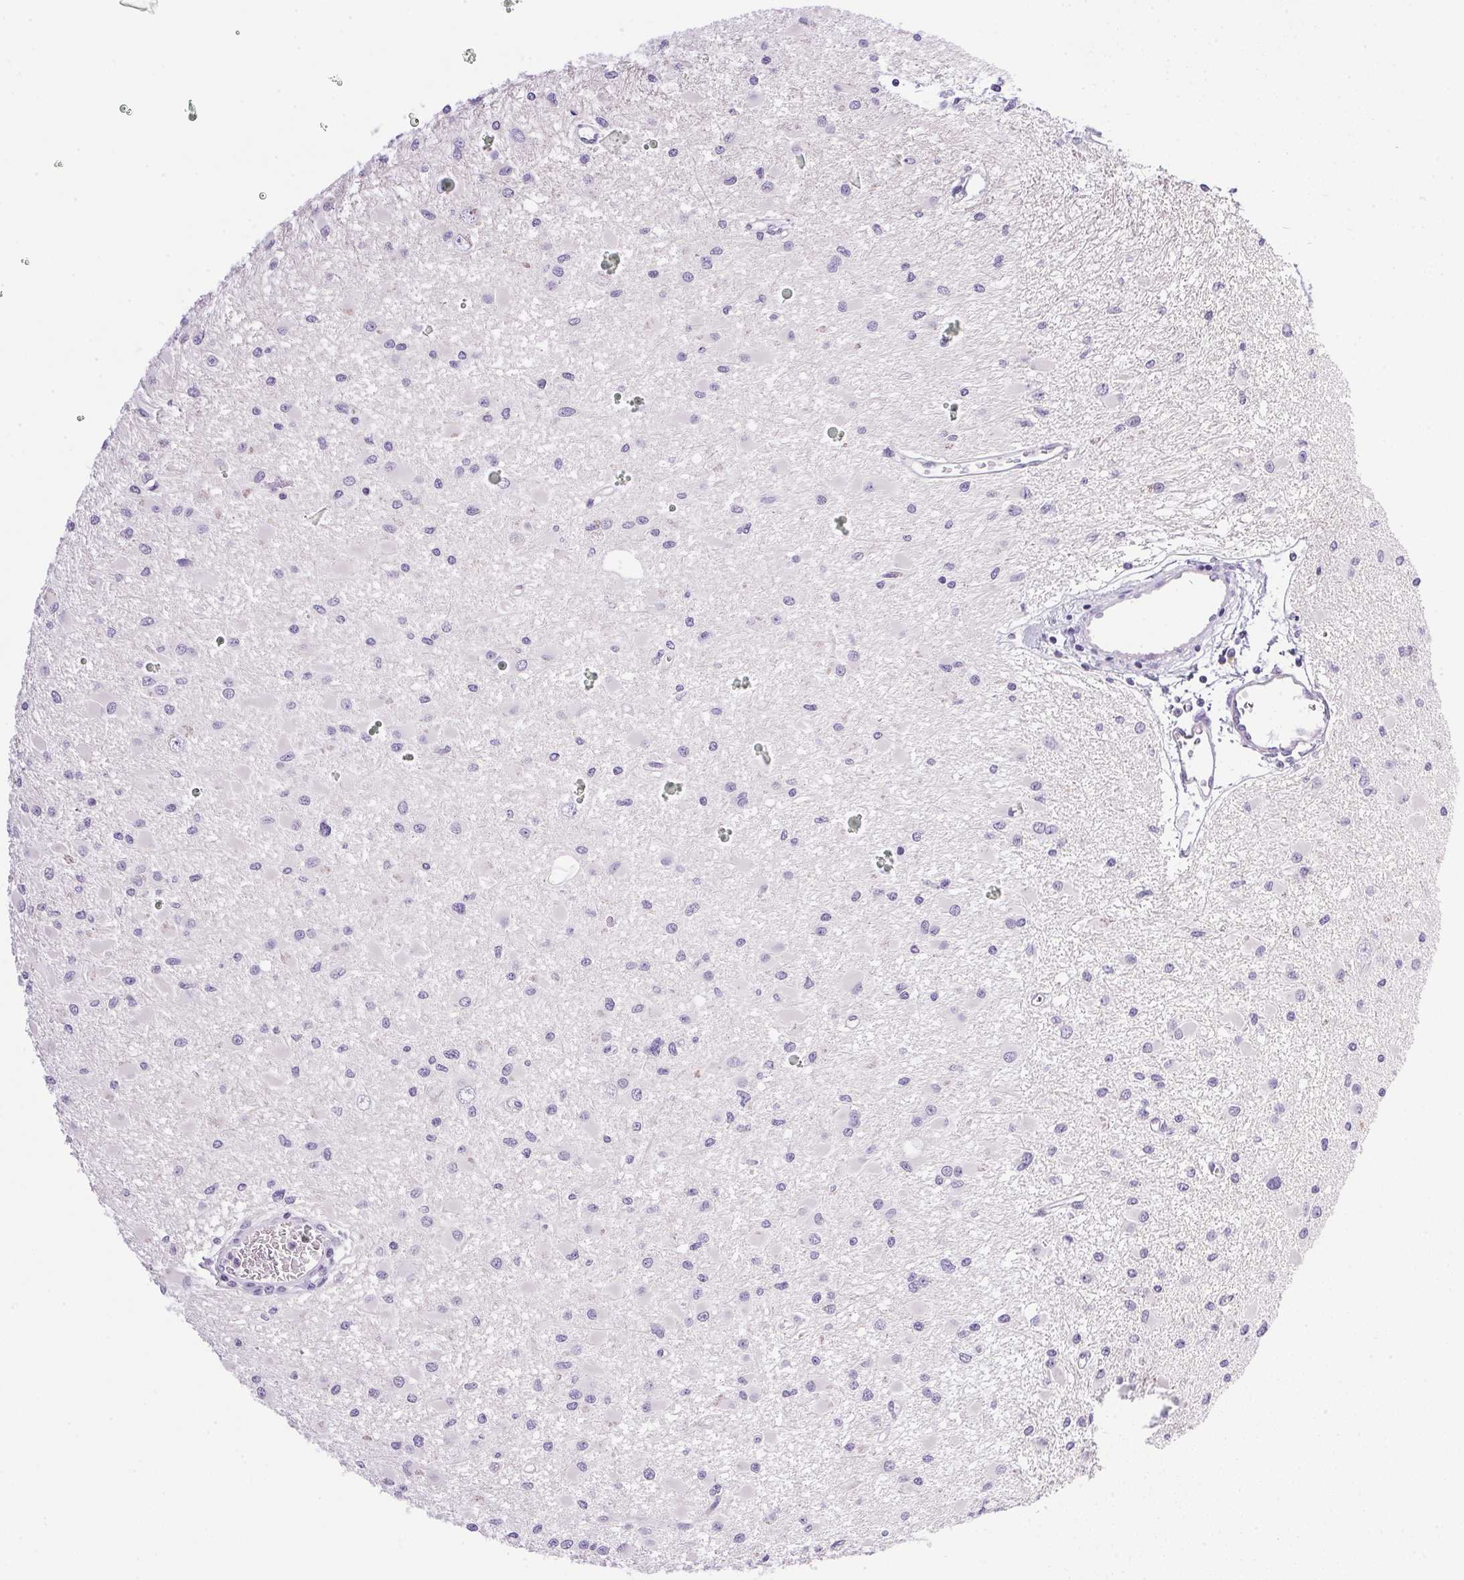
{"staining": {"intensity": "negative", "quantity": "none", "location": "none"}, "tissue": "glioma", "cell_type": "Tumor cells", "image_type": "cancer", "snomed": [{"axis": "morphology", "description": "Glioma, malignant, High grade"}, {"axis": "topography", "description": "Brain"}], "caption": "Glioma stained for a protein using immunohistochemistry (IHC) exhibits no staining tumor cells.", "gene": "ATP6V0A4", "patient": {"sex": "male", "age": 54}}